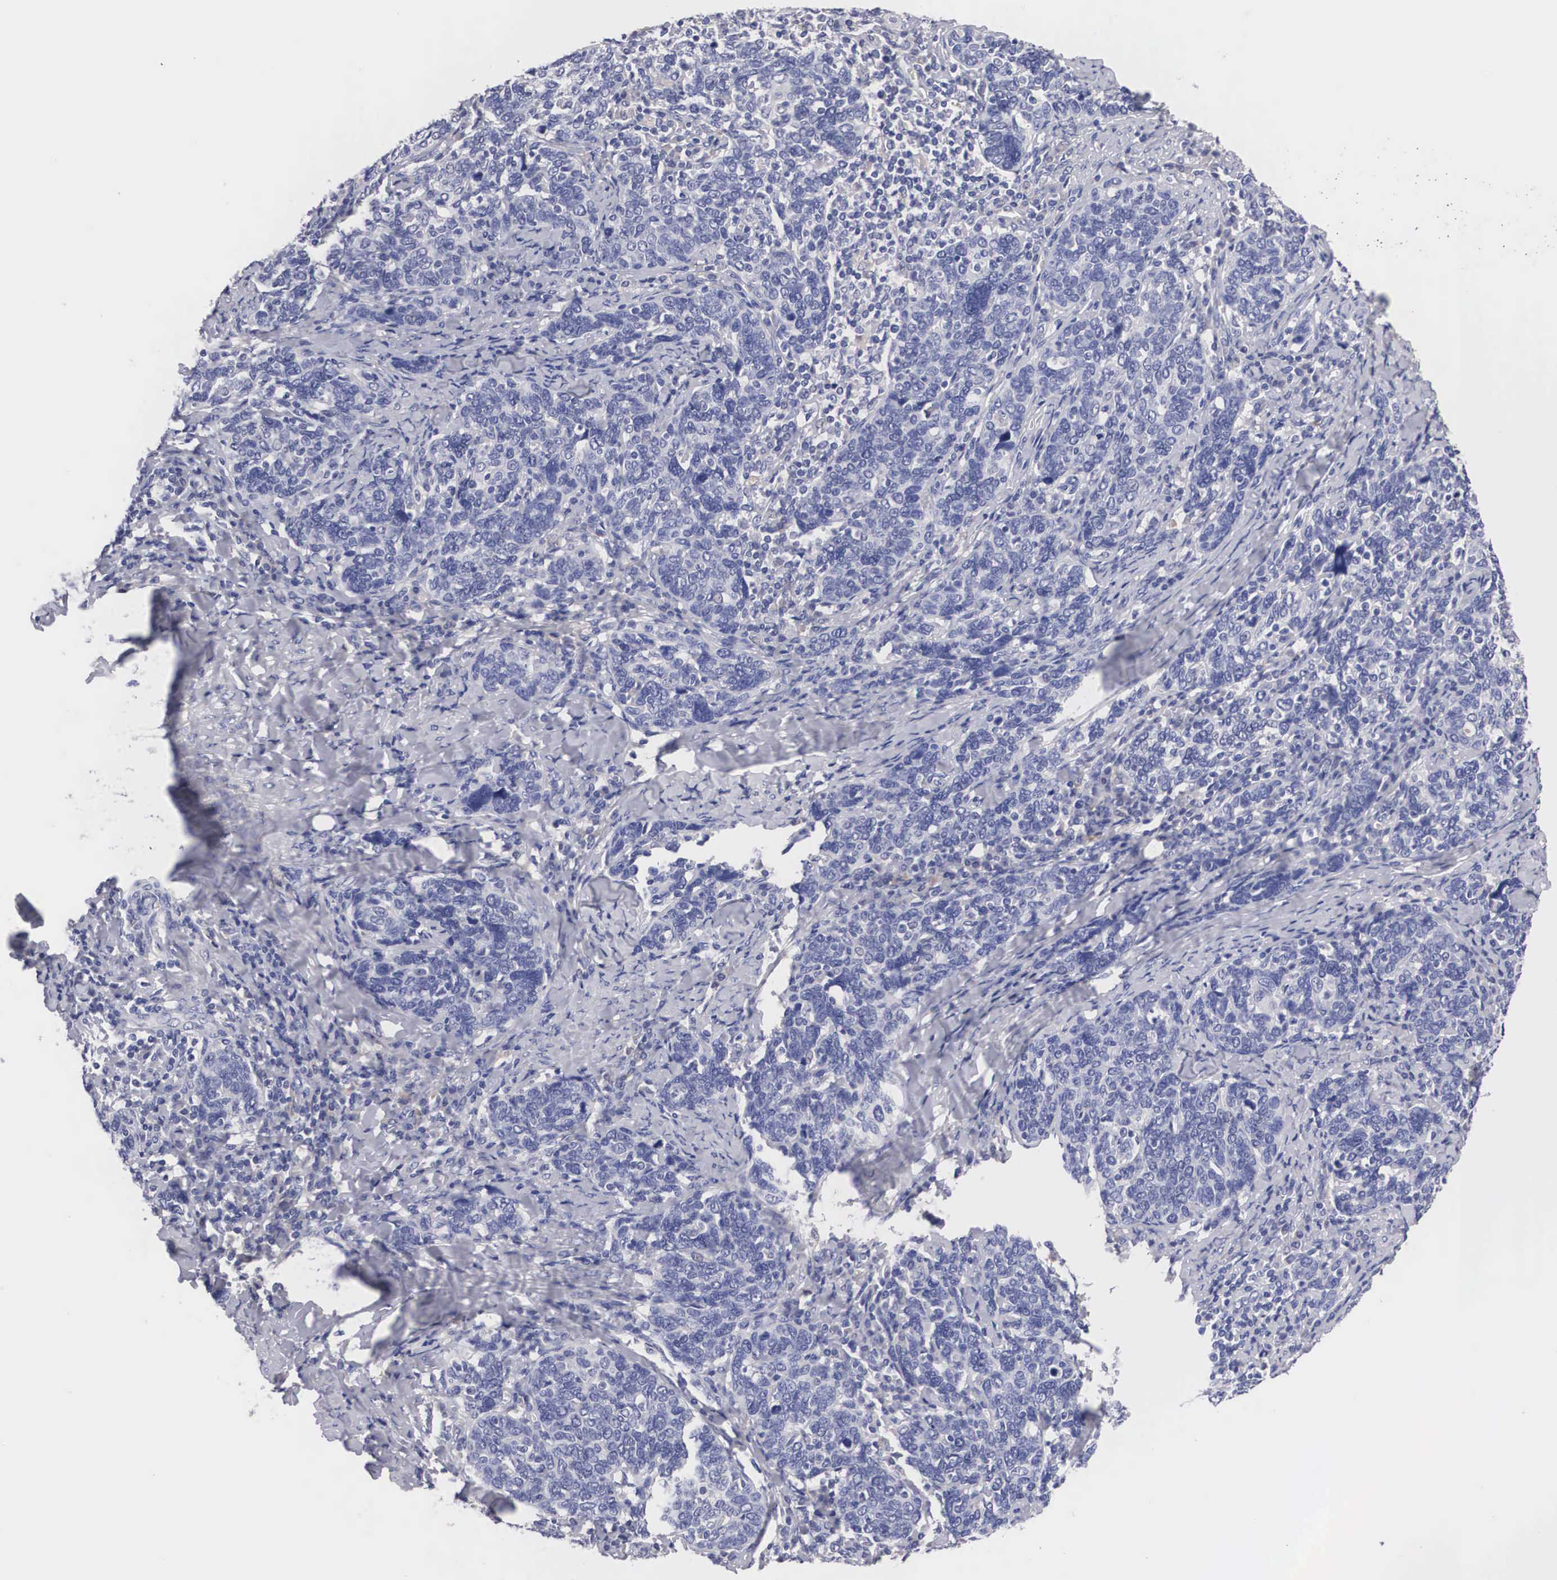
{"staining": {"intensity": "negative", "quantity": "none", "location": "none"}, "tissue": "cervical cancer", "cell_type": "Tumor cells", "image_type": "cancer", "snomed": [{"axis": "morphology", "description": "Squamous cell carcinoma, NOS"}, {"axis": "topography", "description": "Cervix"}], "caption": "IHC micrograph of neoplastic tissue: cervical cancer stained with DAB displays no significant protein expression in tumor cells.", "gene": "ABHD4", "patient": {"sex": "female", "age": 41}}